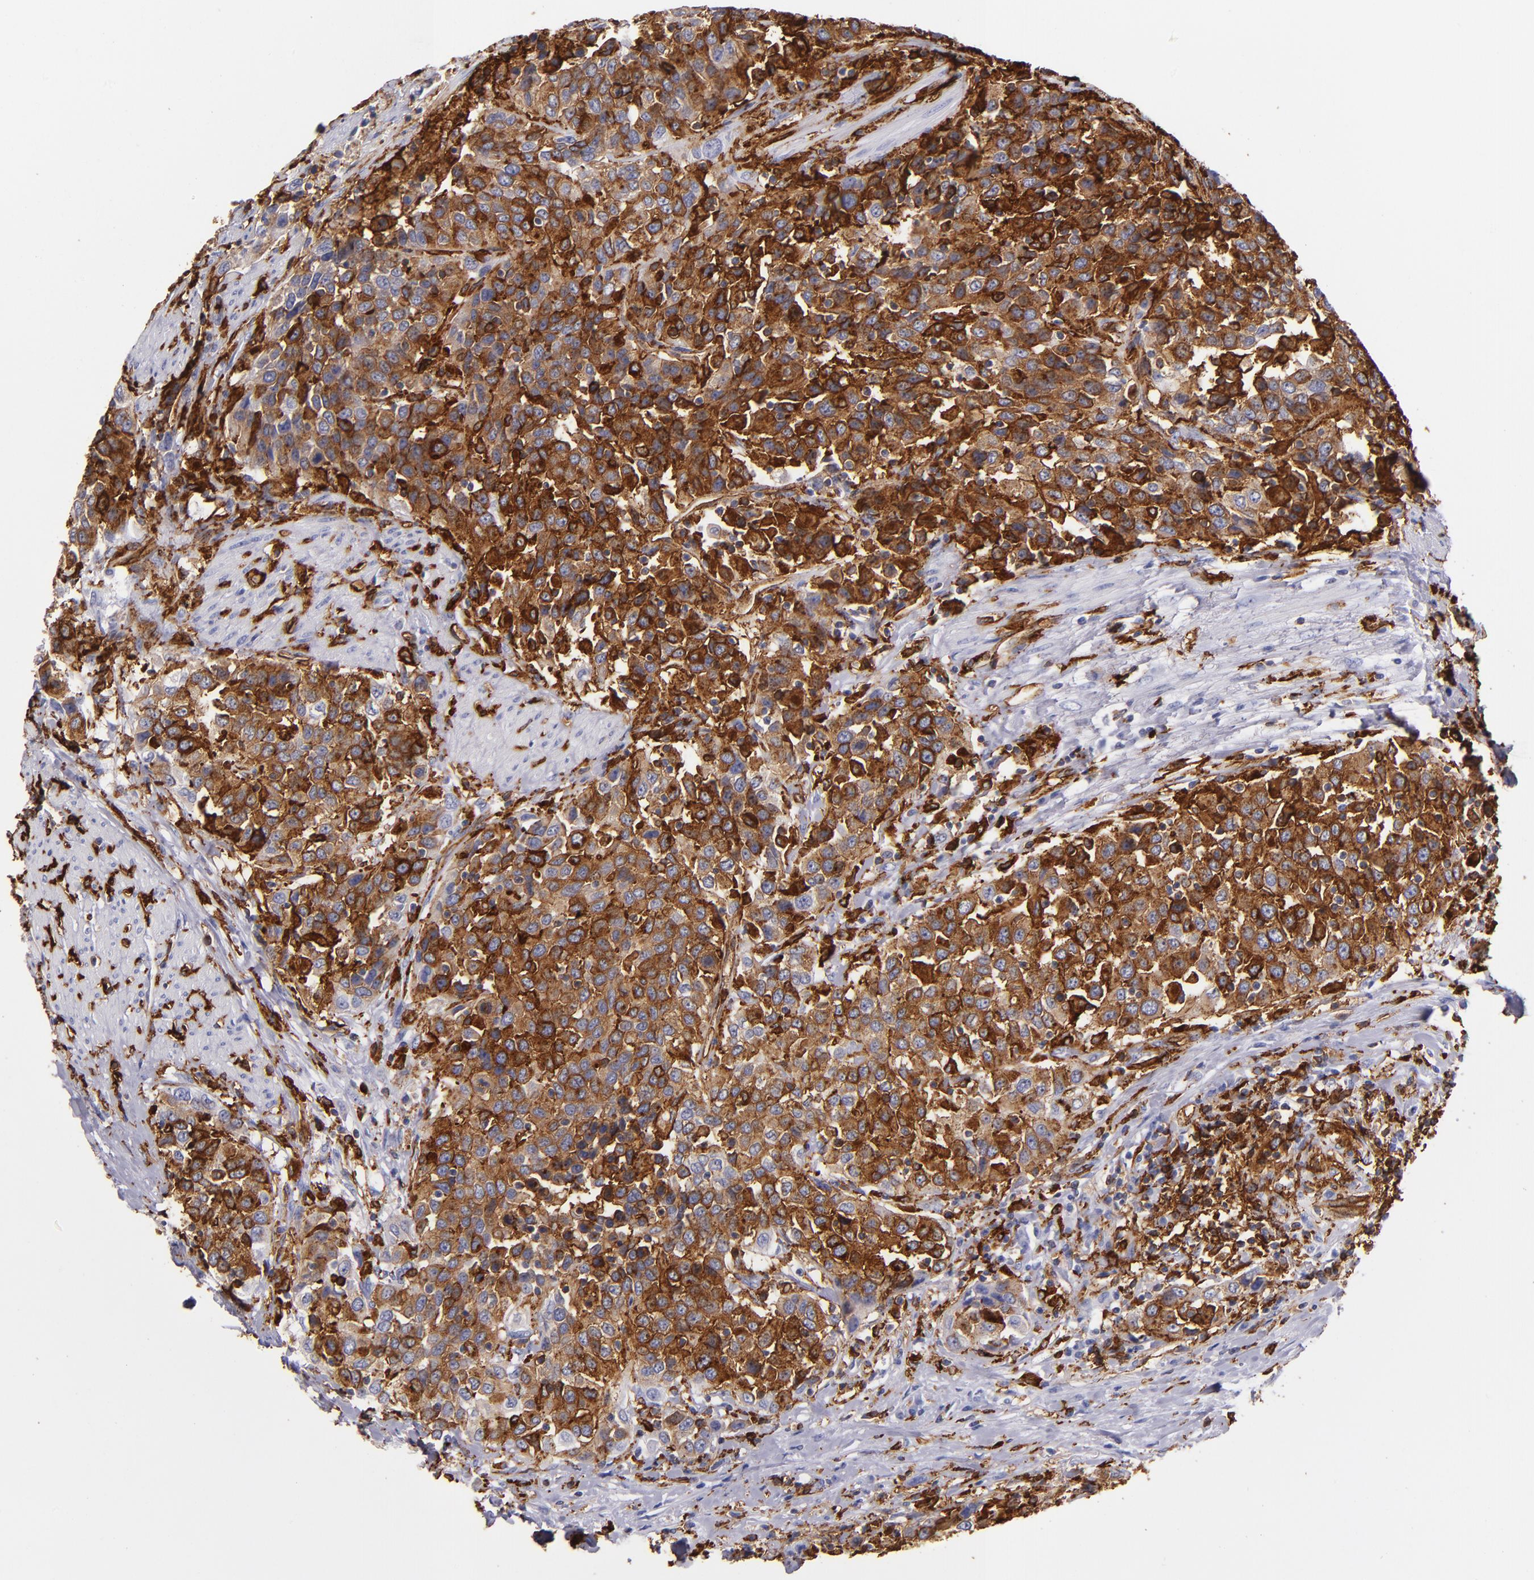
{"staining": {"intensity": "moderate", "quantity": ">75%", "location": "cytoplasmic/membranous"}, "tissue": "urothelial cancer", "cell_type": "Tumor cells", "image_type": "cancer", "snomed": [{"axis": "morphology", "description": "Urothelial carcinoma, High grade"}, {"axis": "topography", "description": "Urinary bladder"}], "caption": "Immunohistochemical staining of urothelial carcinoma (high-grade) shows medium levels of moderate cytoplasmic/membranous positivity in approximately >75% of tumor cells. (IHC, brightfield microscopy, high magnification).", "gene": "HLA-DRA", "patient": {"sex": "female", "age": 80}}